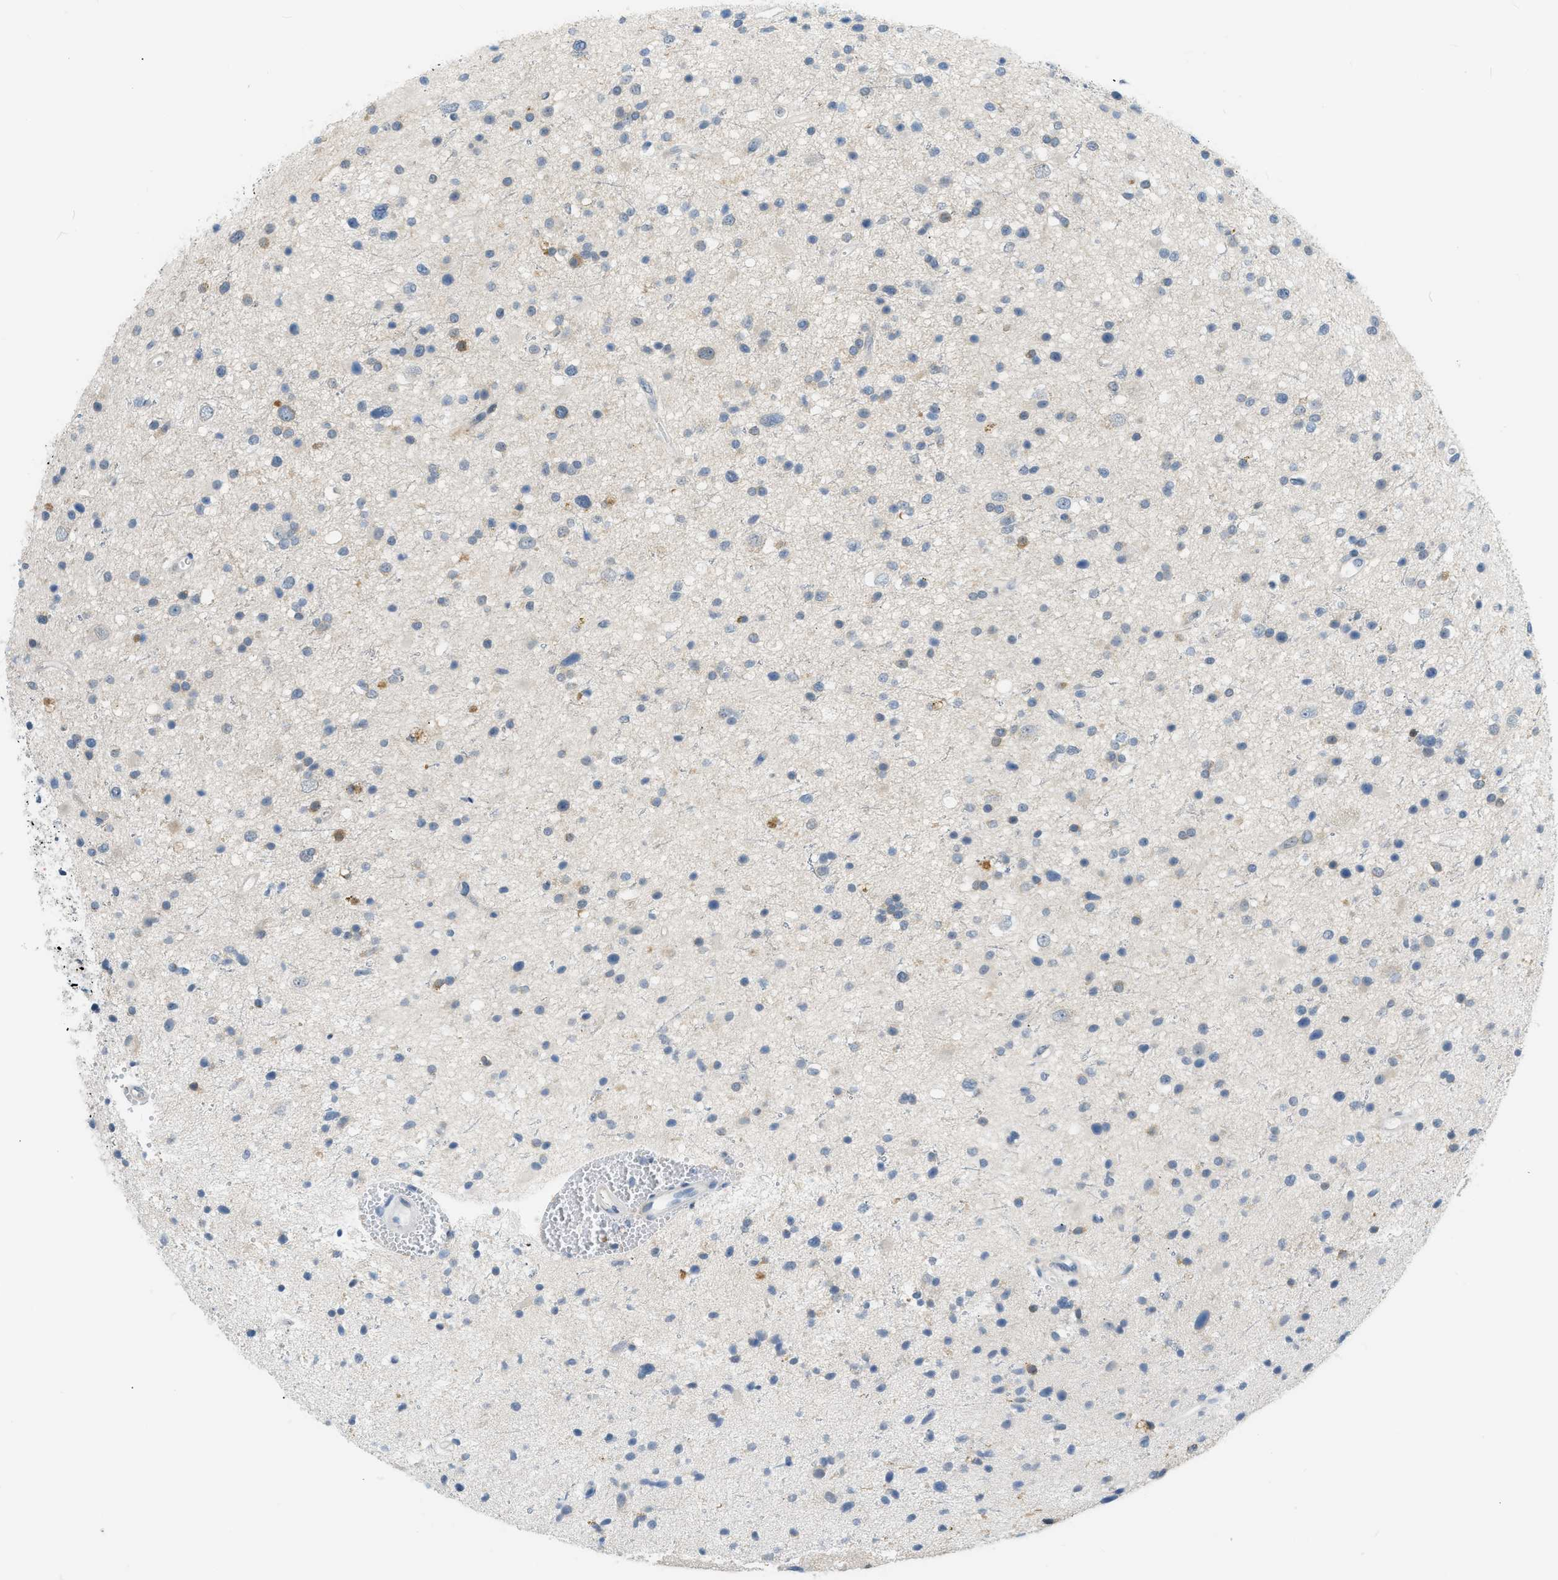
{"staining": {"intensity": "negative", "quantity": "none", "location": "none"}, "tissue": "glioma", "cell_type": "Tumor cells", "image_type": "cancer", "snomed": [{"axis": "morphology", "description": "Glioma, malignant, High grade"}, {"axis": "topography", "description": "Brain"}], "caption": "IHC micrograph of malignant high-grade glioma stained for a protein (brown), which reveals no expression in tumor cells.", "gene": "ZNF408", "patient": {"sex": "male", "age": 33}}